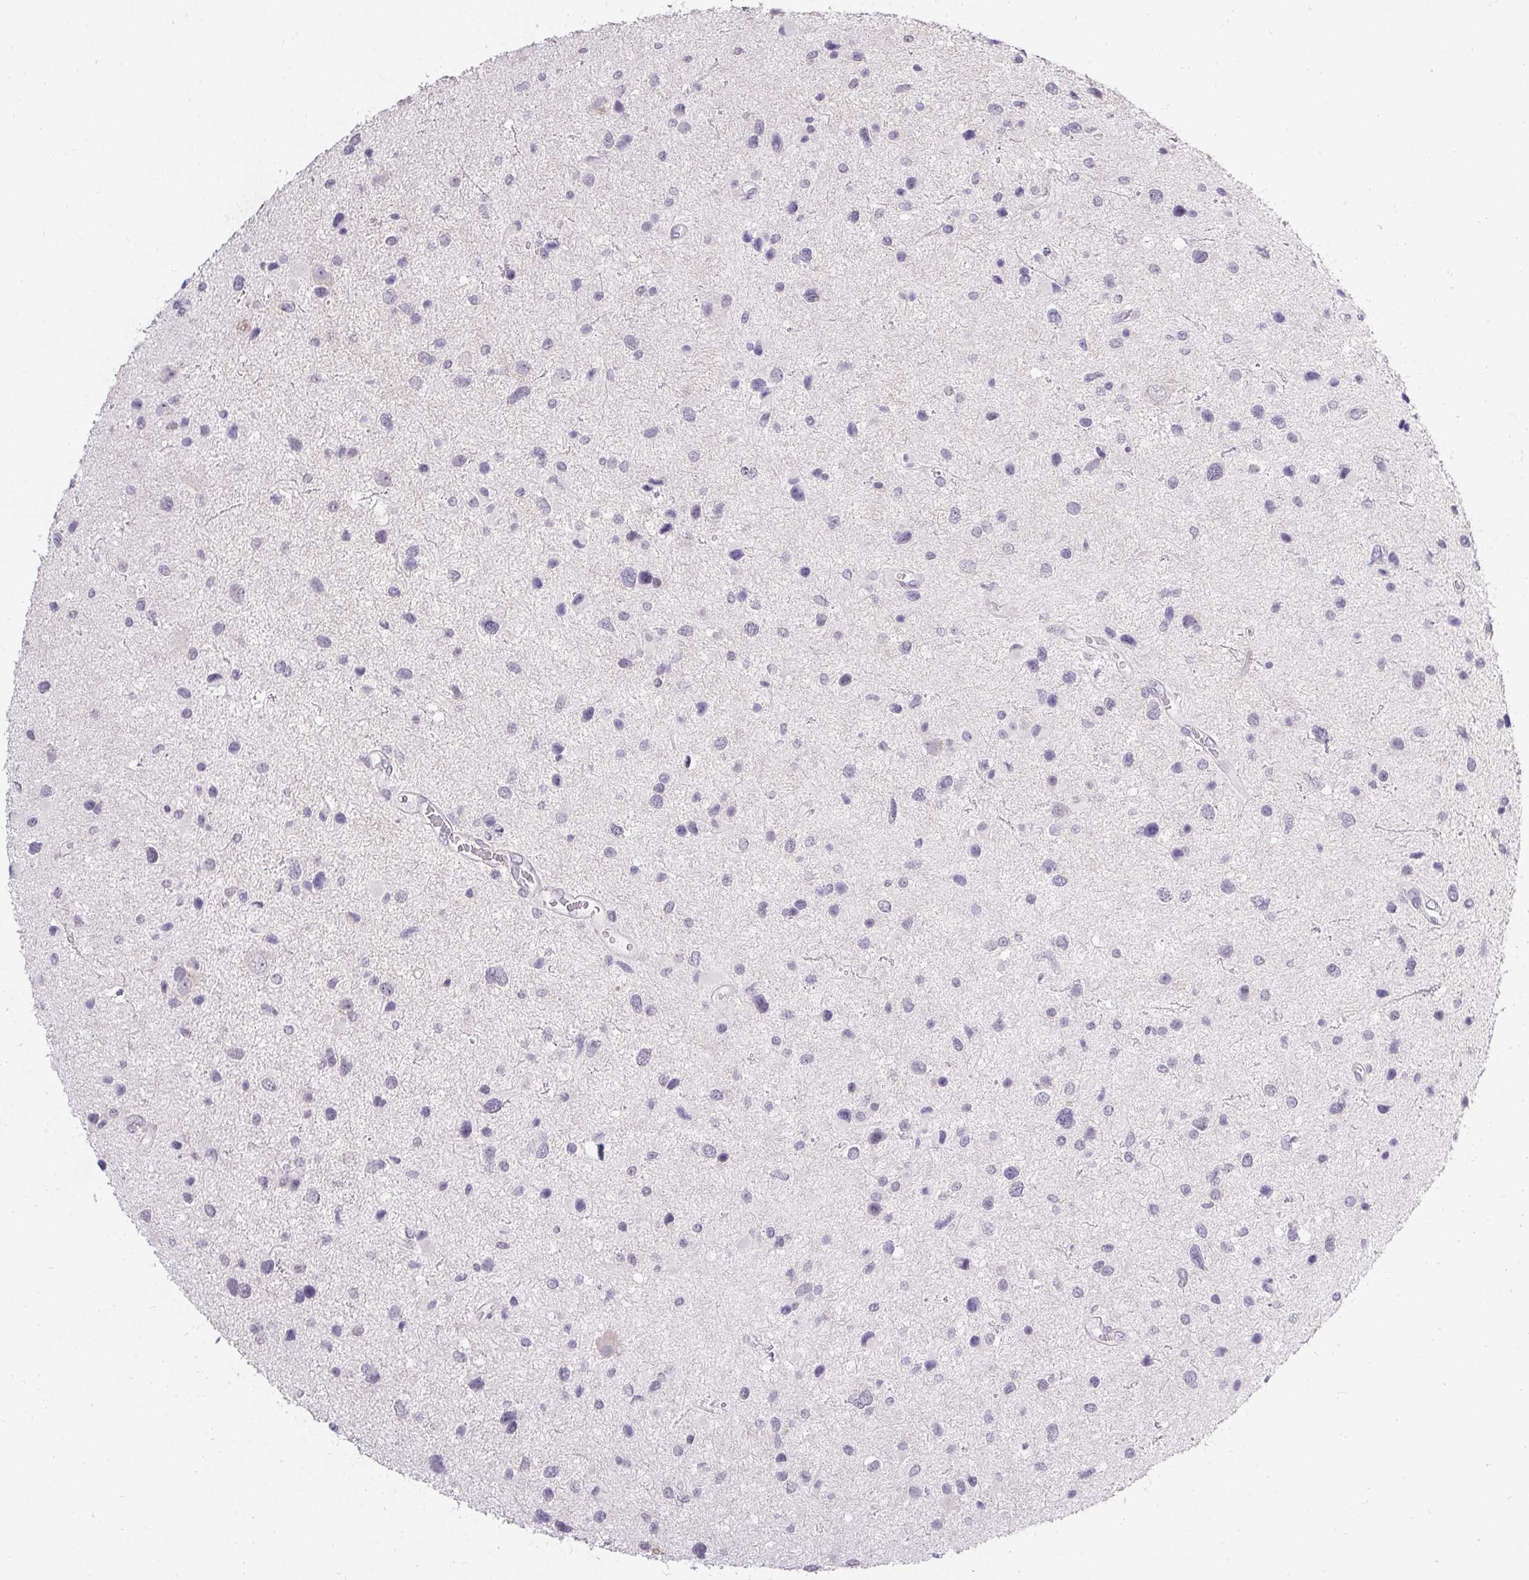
{"staining": {"intensity": "negative", "quantity": "none", "location": "none"}, "tissue": "glioma", "cell_type": "Tumor cells", "image_type": "cancer", "snomed": [{"axis": "morphology", "description": "Glioma, malignant, Low grade"}, {"axis": "topography", "description": "Brain"}], "caption": "High magnification brightfield microscopy of glioma stained with DAB (3,3'-diaminobenzidine) (brown) and counterstained with hematoxylin (blue): tumor cells show no significant staining. (IHC, brightfield microscopy, high magnification).", "gene": "PMEL", "patient": {"sex": "female", "age": 32}}